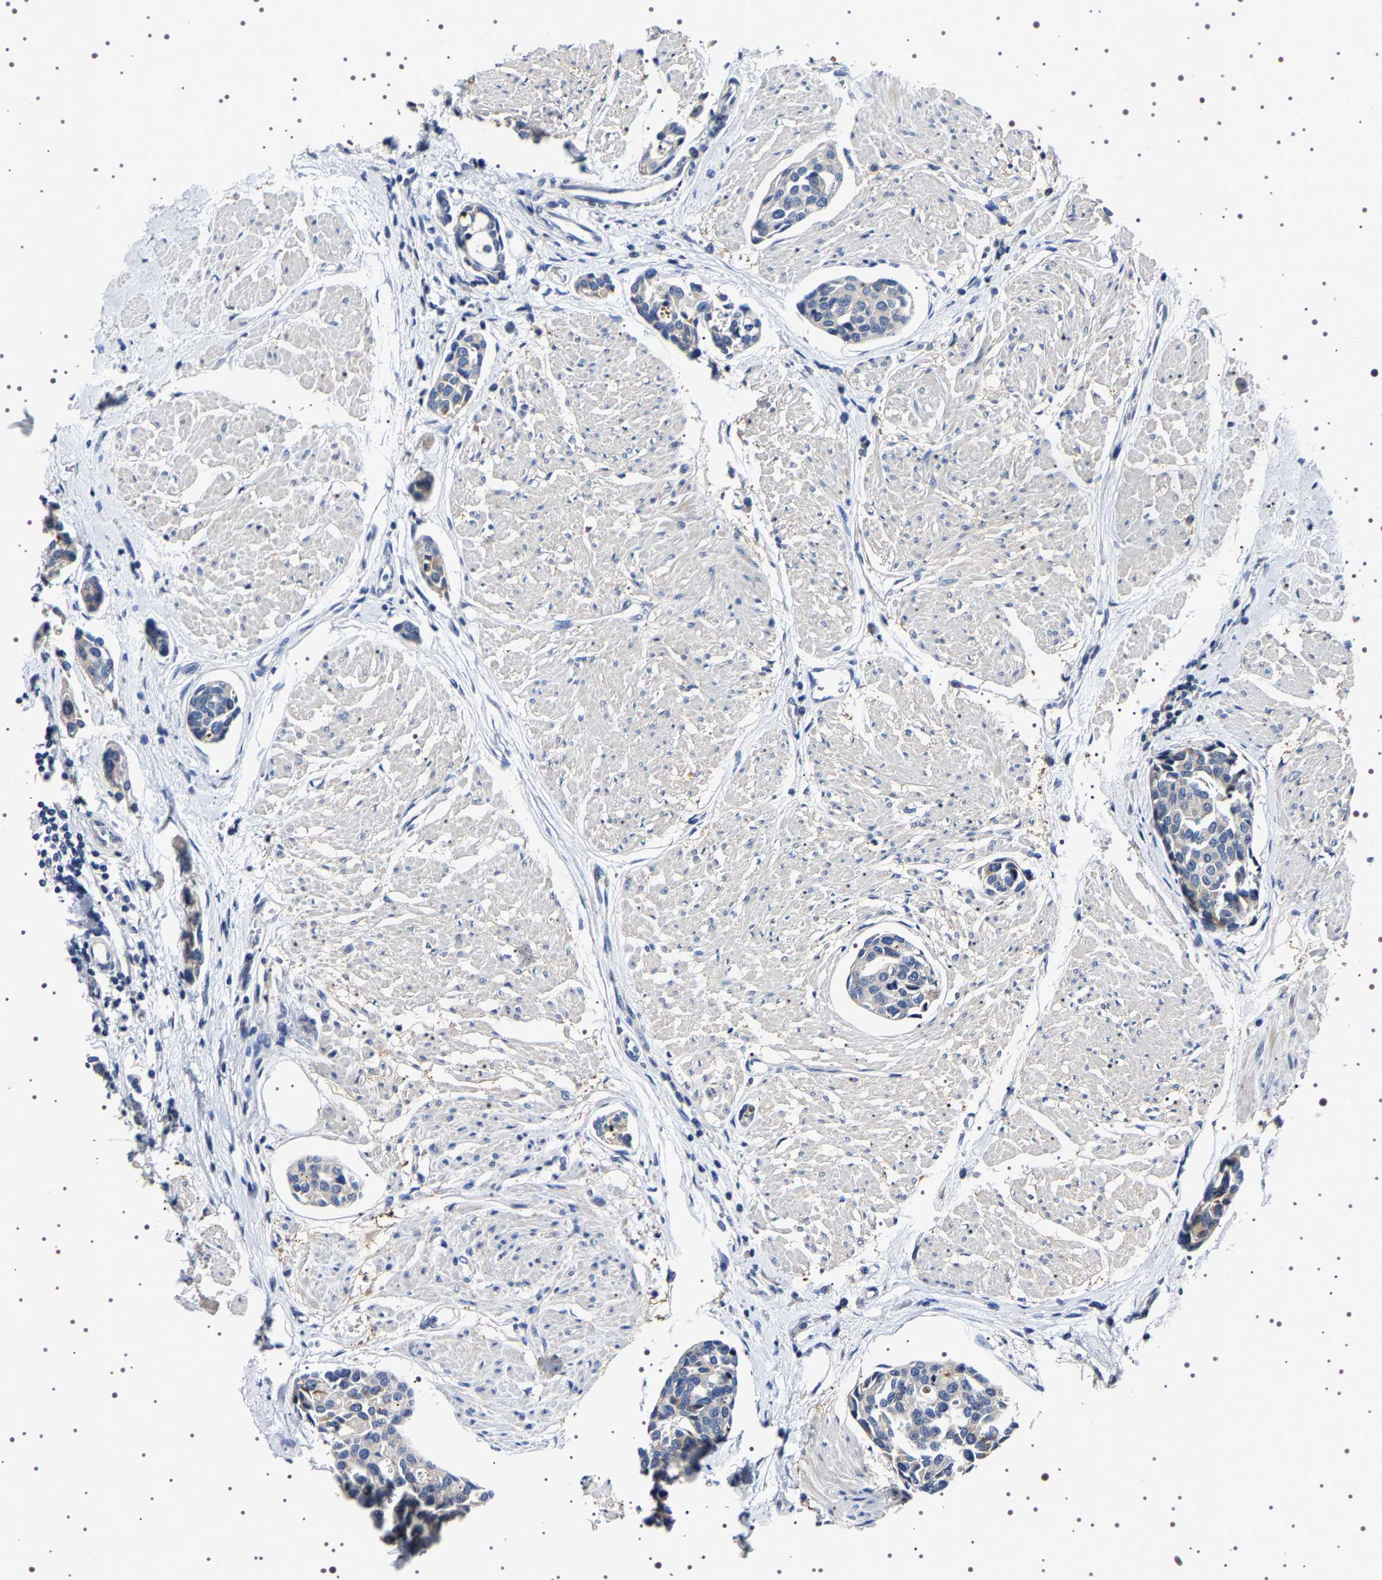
{"staining": {"intensity": "weak", "quantity": "<25%", "location": "cytoplasmic/membranous"}, "tissue": "urothelial cancer", "cell_type": "Tumor cells", "image_type": "cancer", "snomed": [{"axis": "morphology", "description": "Urothelial carcinoma, High grade"}, {"axis": "topography", "description": "Urinary bladder"}], "caption": "This histopathology image is of high-grade urothelial carcinoma stained with immunohistochemistry to label a protein in brown with the nuclei are counter-stained blue. There is no positivity in tumor cells.", "gene": "TARBP1", "patient": {"sex": "male", "age": 78}}